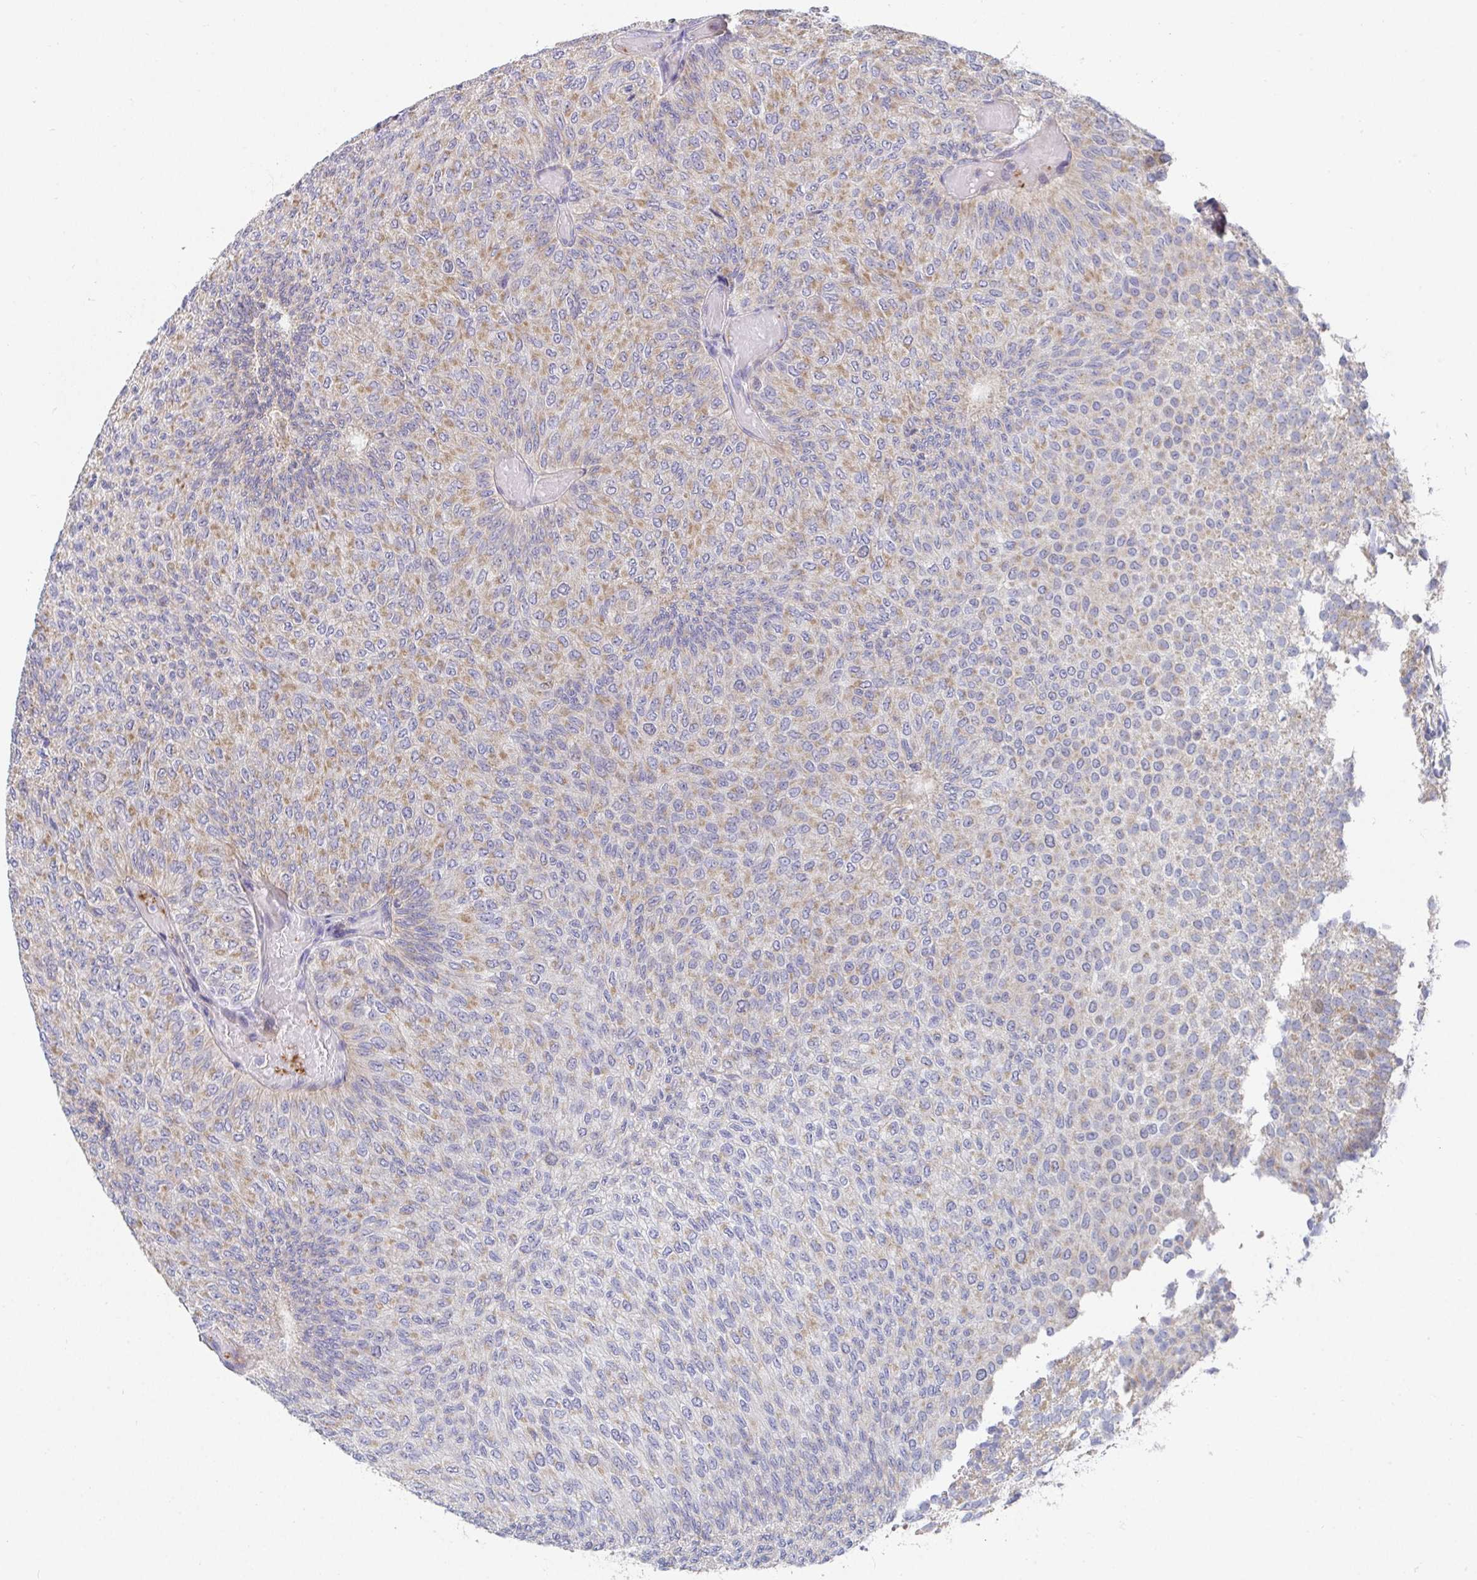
{"staining": {"intensity": "moderate", "quantity": "<25%", "location": "cytoplasmic/membranous,nuclear"}, "tissue": "urothelial cancer", "cell_type": "Tumor cells", "image_type": "cancer", "snomed": [{"axis": "morphology", "description": "Urothelial carcinoma, Low grade"}, {"axis": "topography", "description": "Urinary bladder"}], "caption": "A micrograph of human urothelial cancer stained for a protein exhibits moderate cytoplasmic/membranous and nuclear brown staining in tumor cells. The protein of interest is shown in brown color, while the nuclei are stained blue.", "gene": "ATP5F1C", "patient": {"sex": "male", "age": 78}}